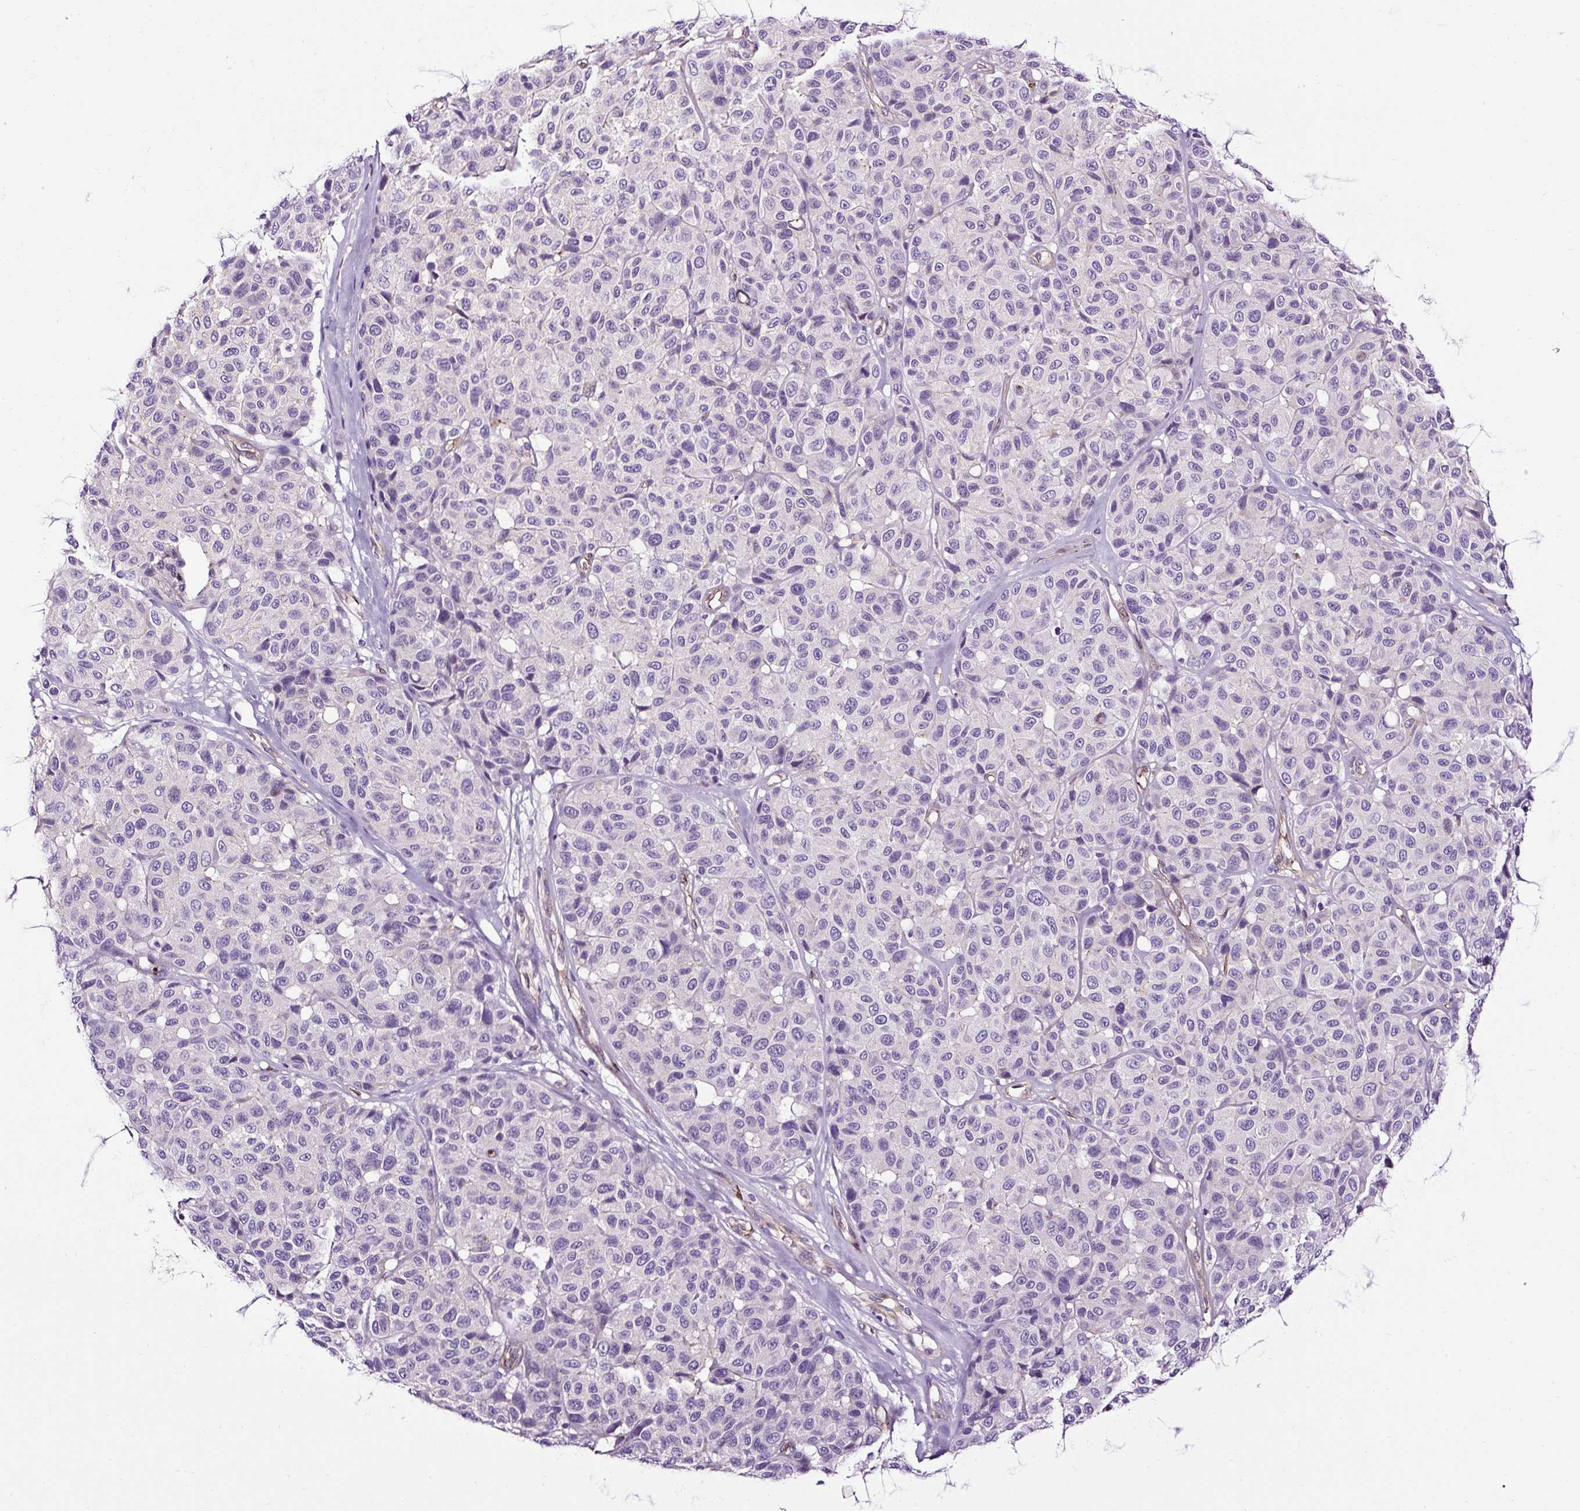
{"staining": {"intensity": "negative", "quantity": "none", "location": "none"}, "tissue": "melanoma", "cell_type": "Tumor cells", "image_type": "cancer", "snomed": [{"axis": "morphology", "description": "Malignant melanoma, NOS"}, {"axis": "topography", "description": "Skin"}], "caption": "Immunohistochemistry (IHC) histopathology image of human malignant melanoma stained for a protein (brown), which reveals no positivity in tumor cells.", "gene": "SLC7A8", "patient": {"sex": "female", "age": 66}}